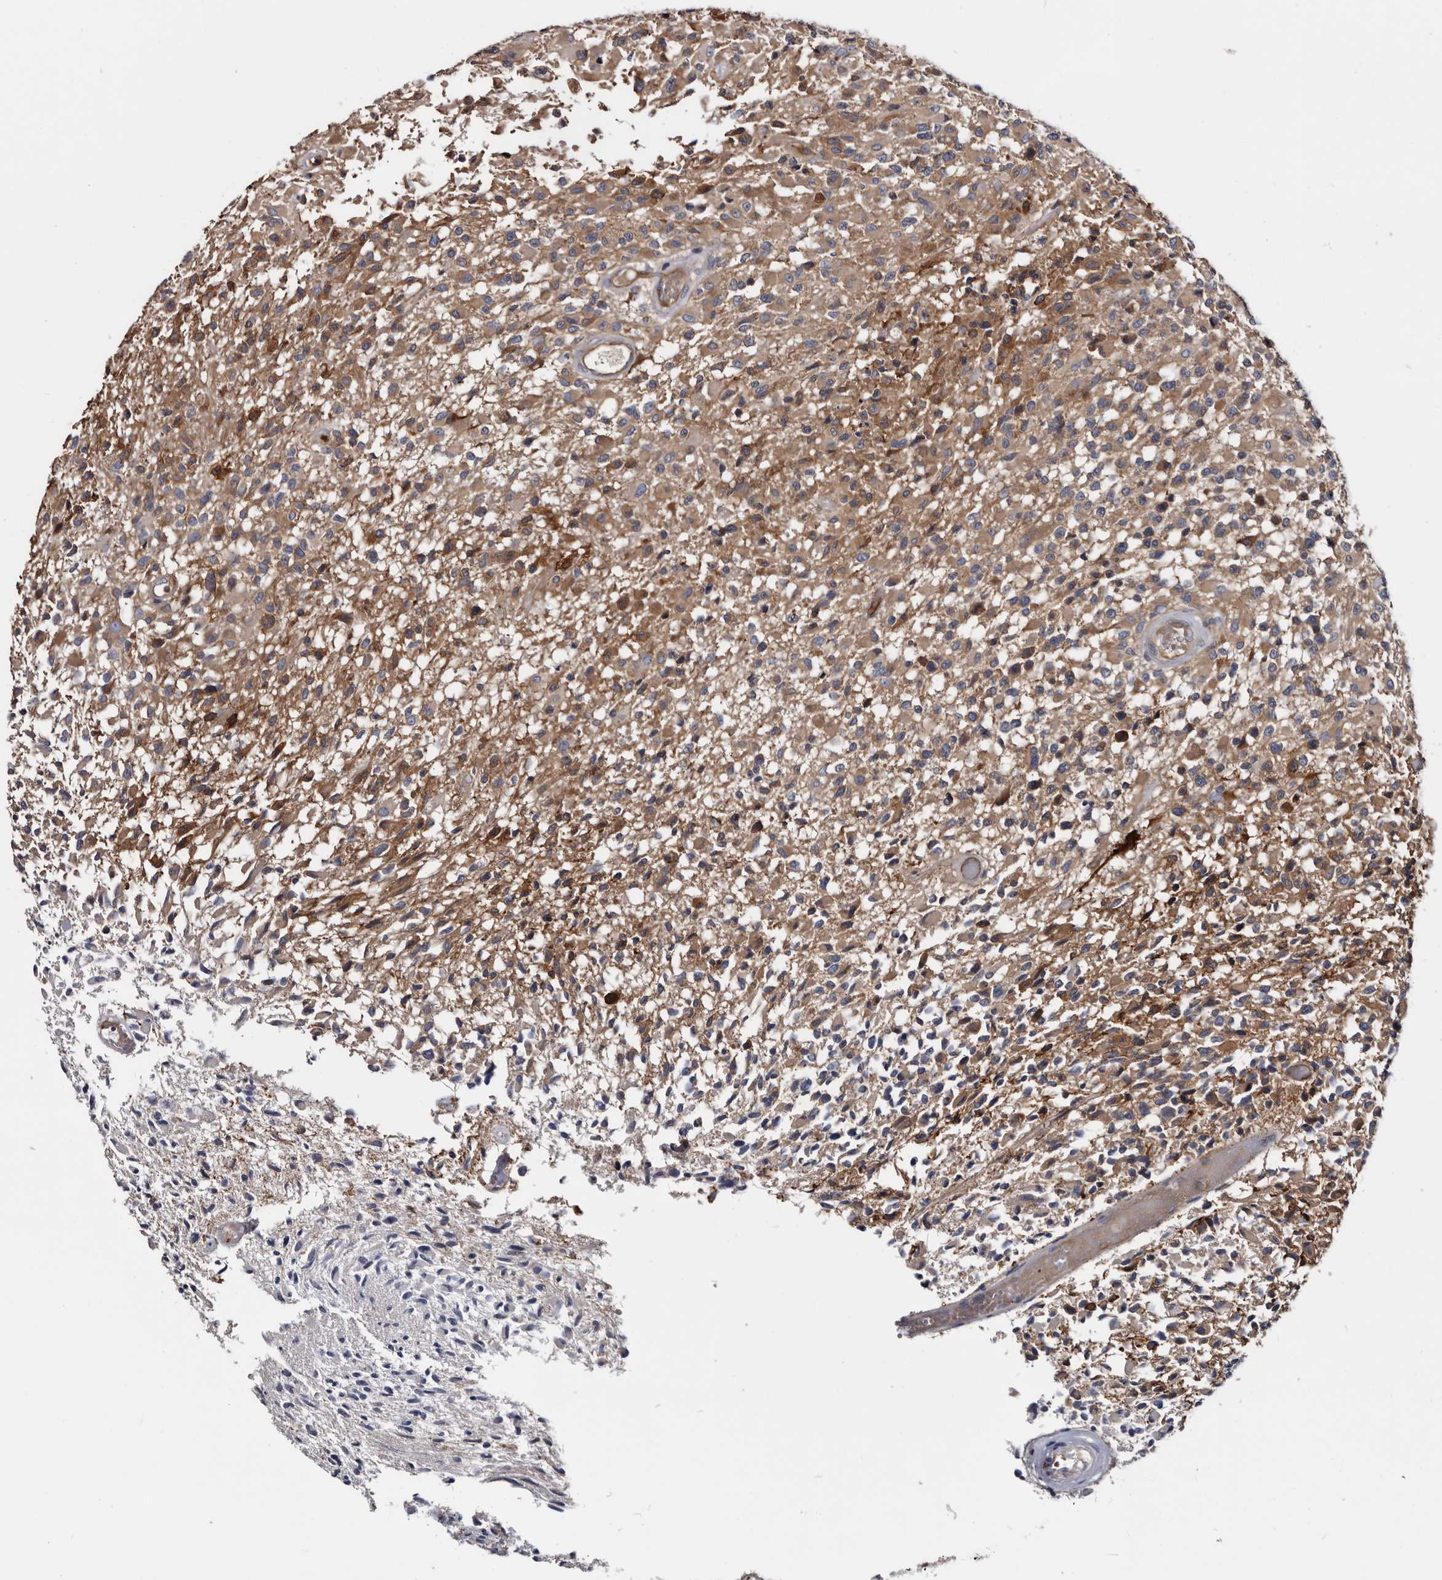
{"staining": {"intensity": "moderate", "quantity": ">75%", "location": "cytoplasmic/membranous"}, "tissue": "glioma", "cell_type": "Tumor cells", "image_type": "cancer", "snomed": [{"axis": "morphology", "description": "Glioma, malignant, High grade"}, {"axis": "morphology", "description": "Glioblastoma, NOS"}, {"axis": "topography", "description": "Brain"}], "caption": "Moderate cytoplasmic/membranous expression is seen in approximately >75% of tumor cells in malignant glioma (high-grade).", "gene": "TSPAN17", "patient": {"sex": "male", "age": 60}}